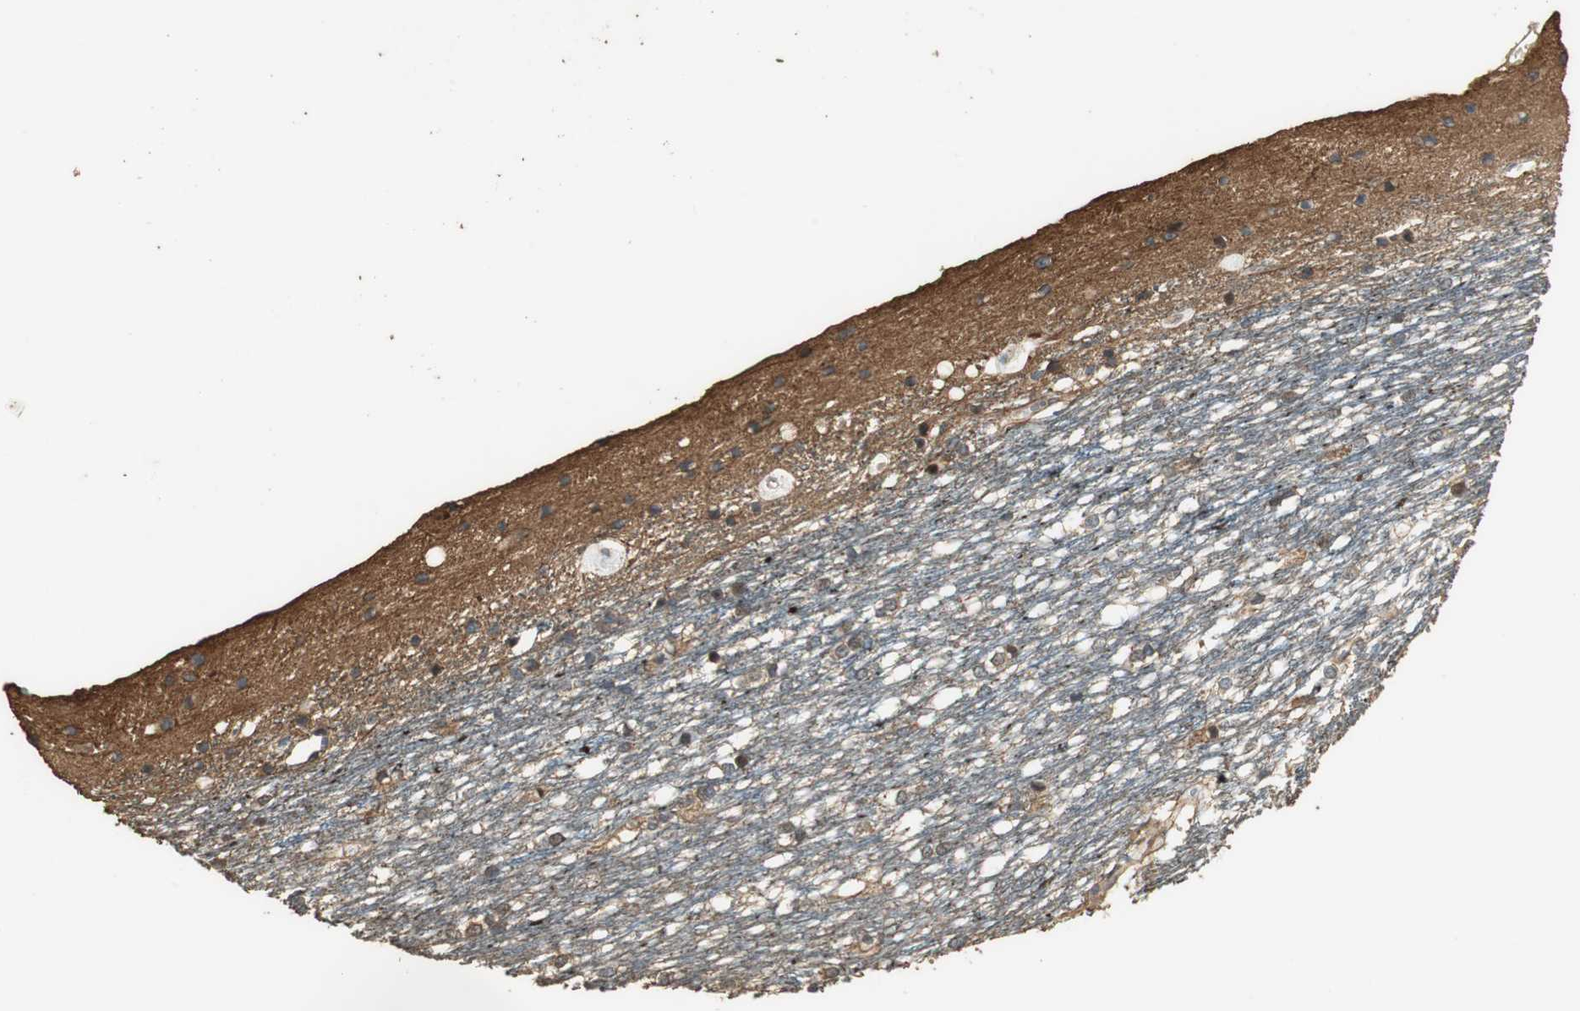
{"staining": {"intensity": "moderate", "quantity": "25%-75%", "location": "cytoplasmic/membranous,nuclear"}, "tissue": "caudate", "cell_type": "Glial cells", "image_type": "normal", "snomed": [{"axis": "morphology", "description": "Normal tissue, NOS"}, {"axis": "topography", "description": "Lateral ventricle wall"}], "caption": "Immunohistochemistry micrograph of normal caudate stained for a protein (brown), which exhibits medium levels of moderate cytoplasmic/membranous,nuclear positivity in about 25%-75% of glial cells.", "gene": "TMPRSS4", "patient": {"sex": "female", "age": 19}}